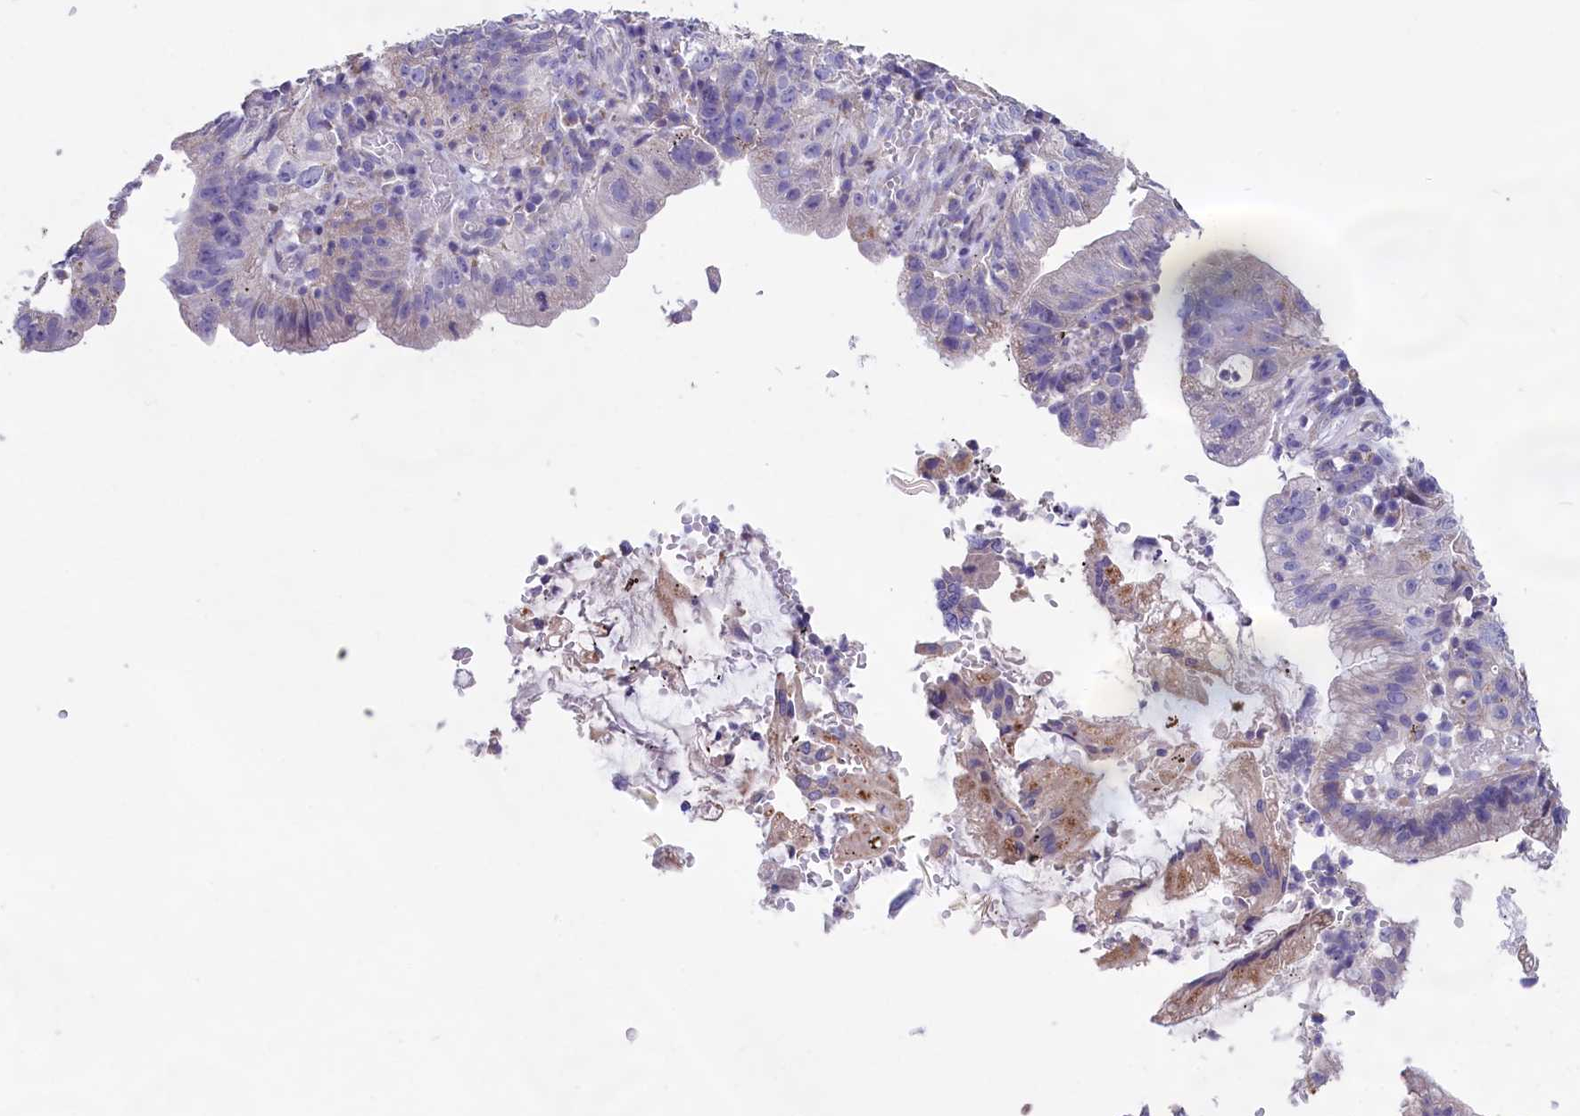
{"staining": {"intensity": "negative", "quantity": "none", "location": "none"}, "tissue": "stomach cancer", "cell_type": "Tumor cells", "image_type": "cancer", "snomed": [{"axis": "morphology", "description": "Adenocarcinoma, NOS"}, {"axis": "topography", "description": "Stomach"}], "caption": "The image demonstrates no staining of tumor cells in stomach adenocarcinoma. (DAB immunohistochemistry with hematoxylin counter stain).", "gene": "CYP2U1", "patient": {"sex": "male", "age": 59}}